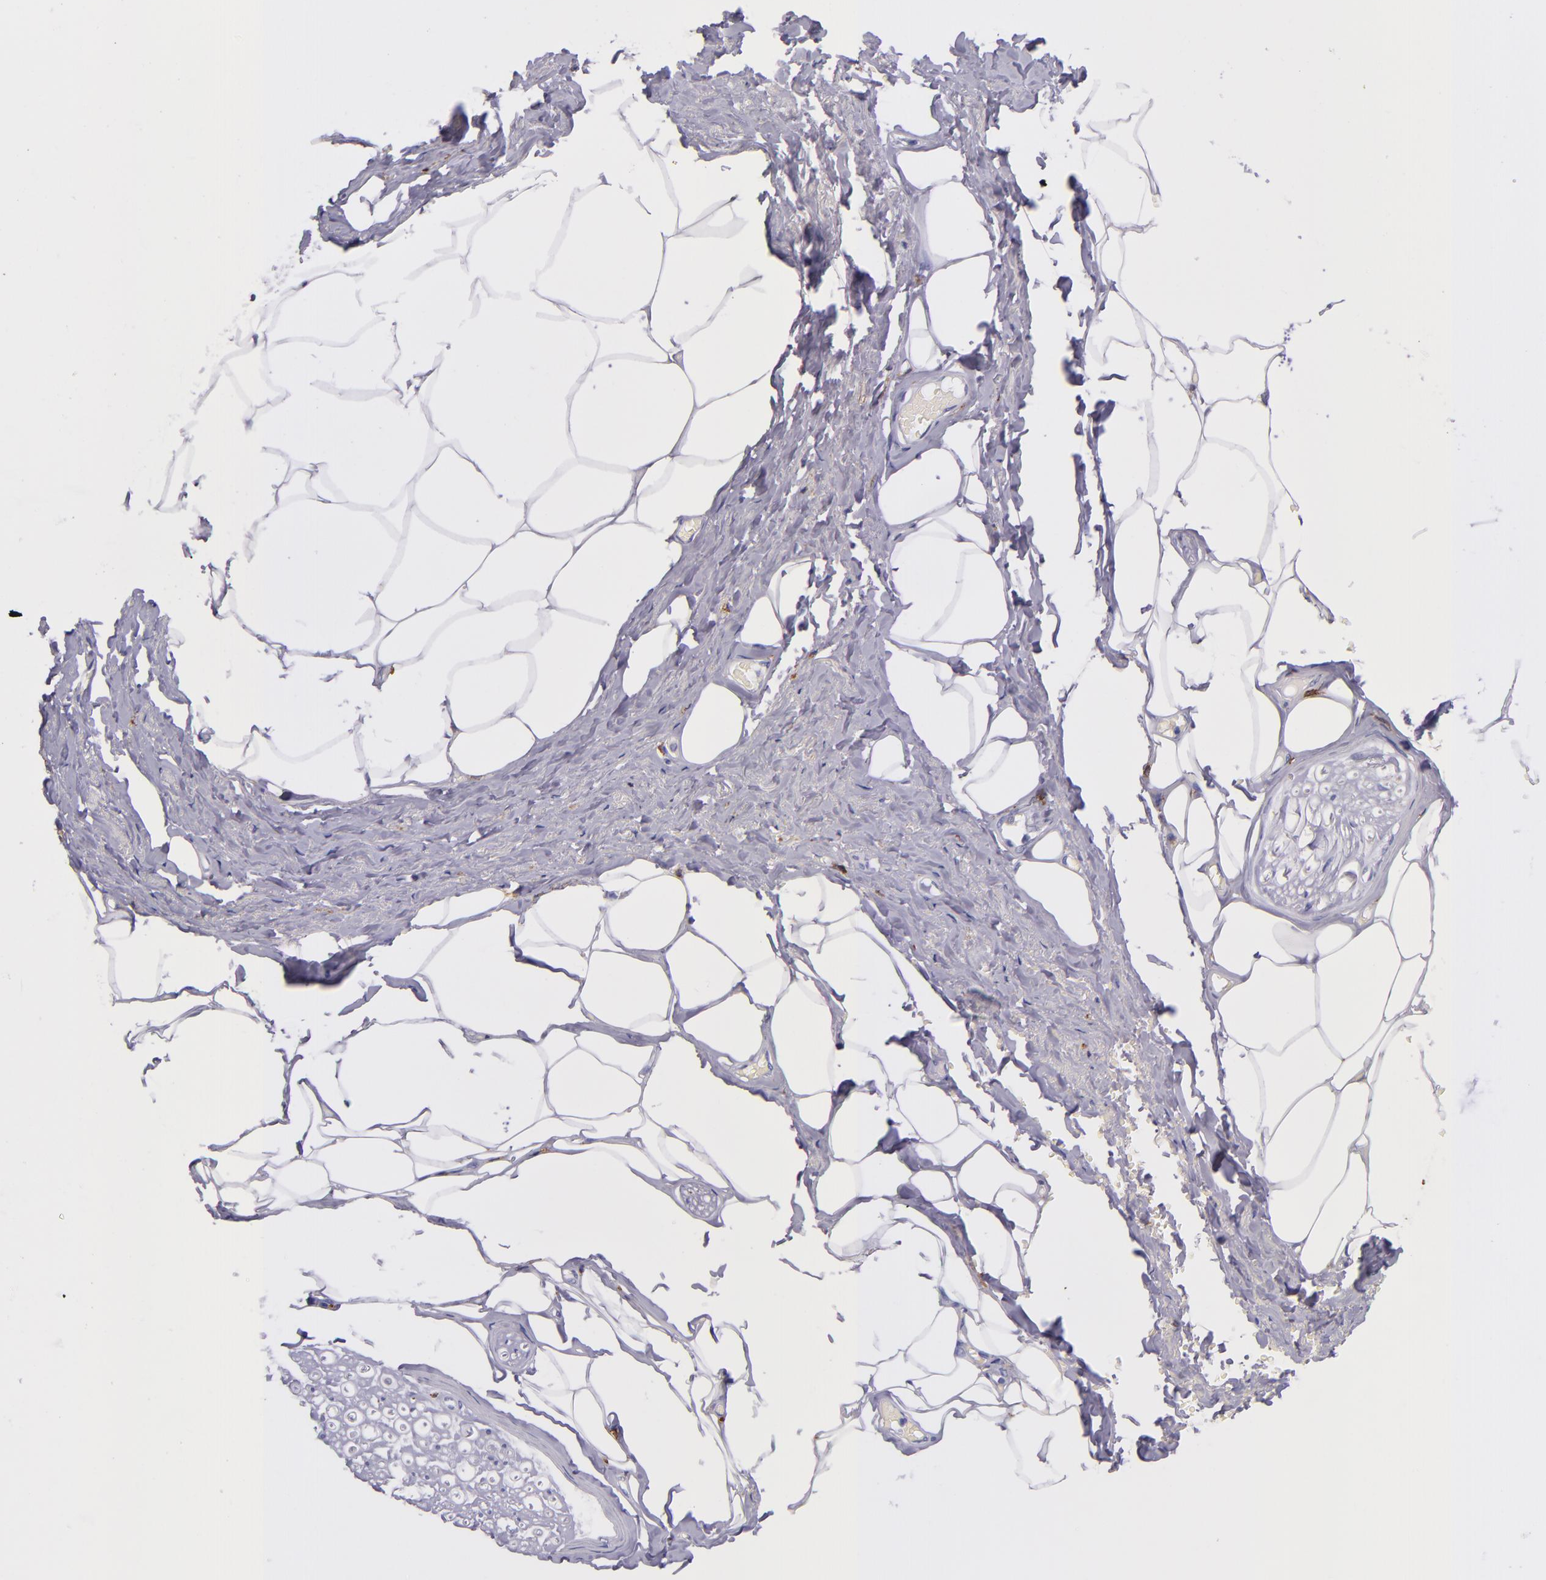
{"staining": {"intensity": "negative", "quantity": "none", "location": "none"}, "tissue": "adipose tissue", "cell_type": "Adipocytes", "image_type": "normal", "snomed": [{"axis": "morphology", "description": "Normal tissue, NOS"}, {"axis": "topography", "description": "Soft tissue"}, {"axis": "topography", "description": "Peripheral nerve tissue"}], "caption": "Human adipose tissue stained for a protein using immunohistochemistry exhibits no positivity in adipocytes.", "gene": "CD163", "patient": {"sex": "female", "age": 68}}